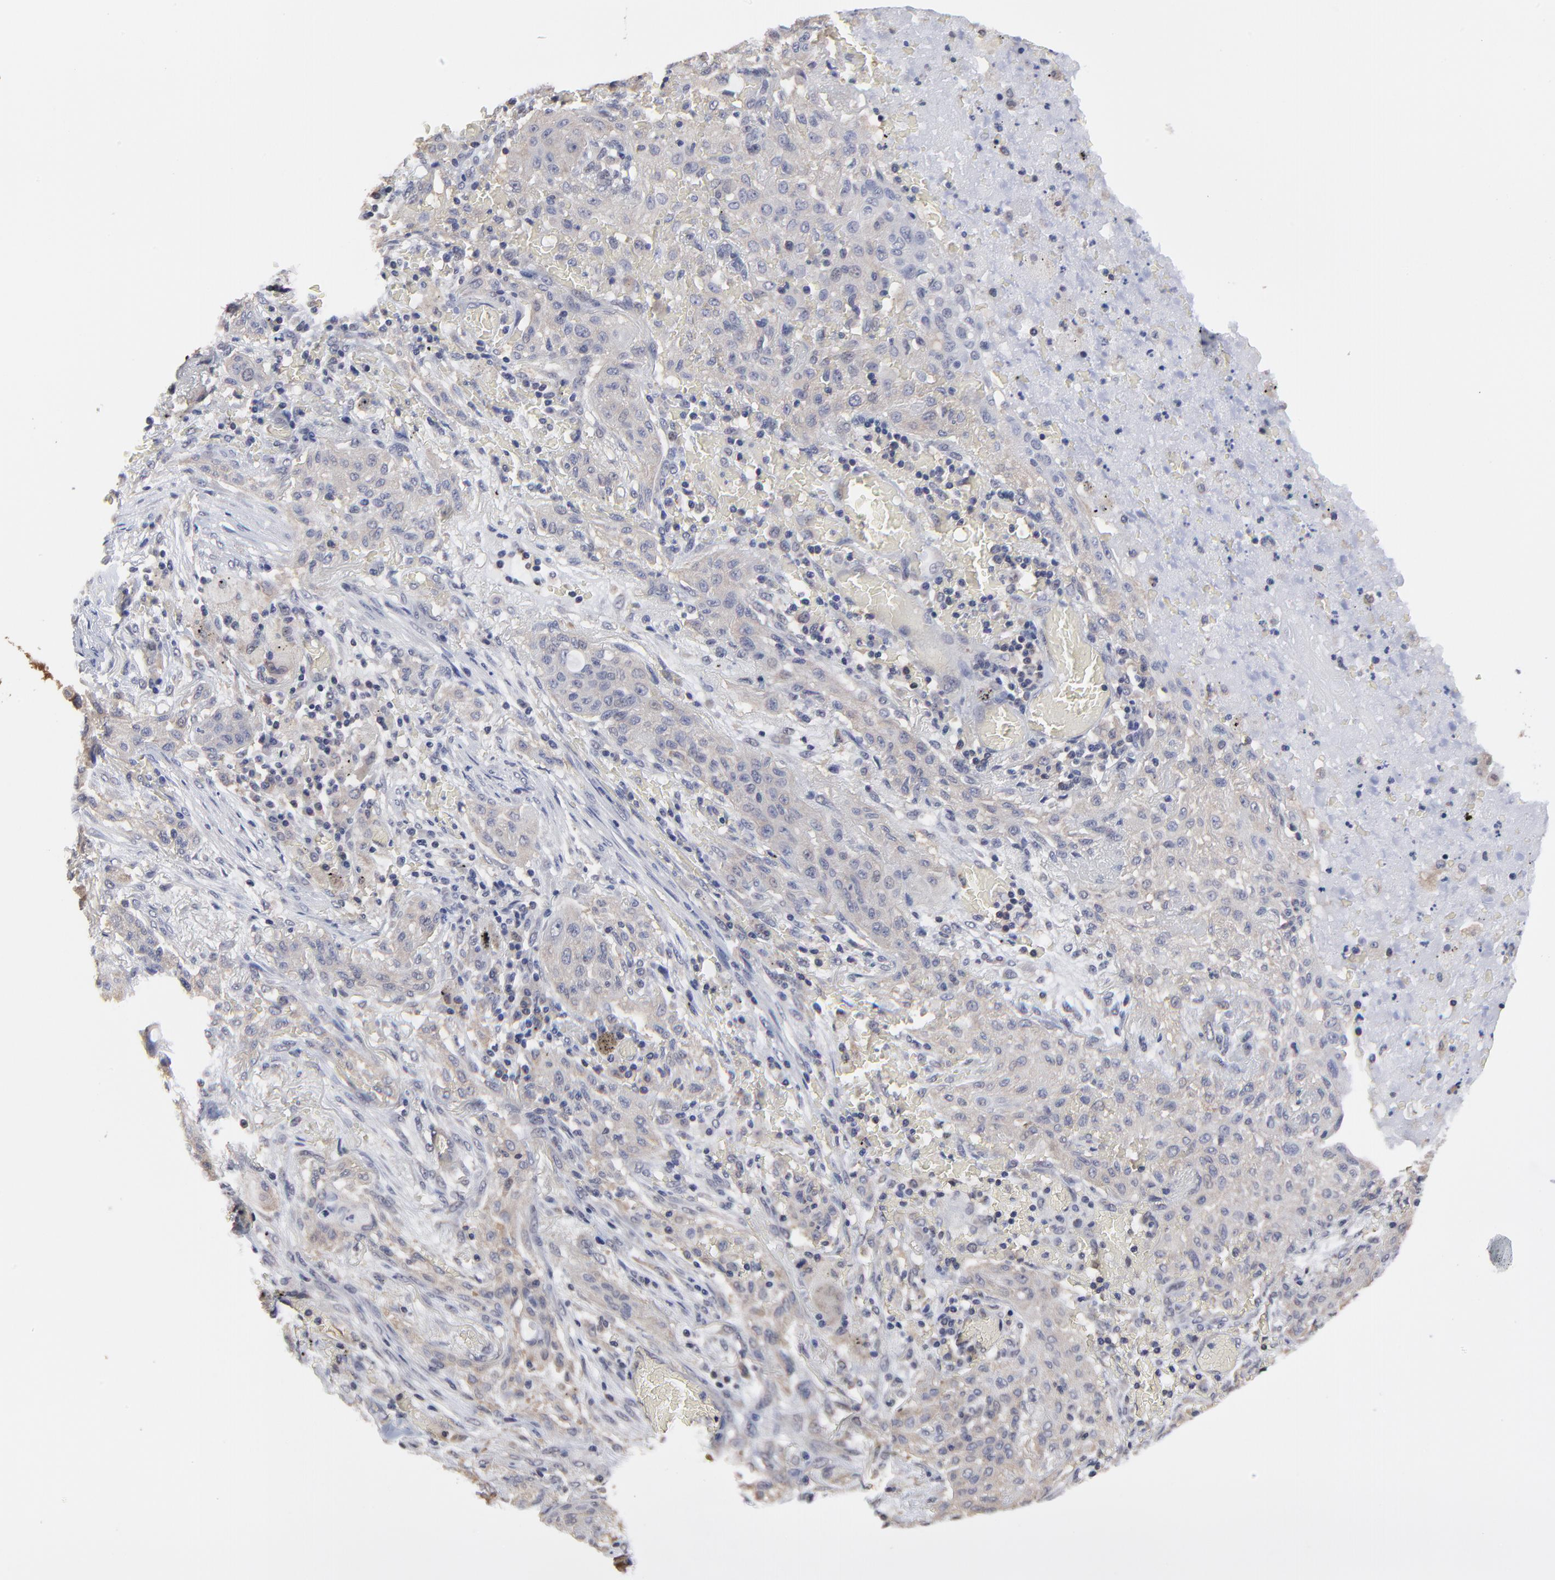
{"staining": {"intensity": "weak", "quantity": "25%-75%", "location": "cytoplasmic/membranous"}, "tissue": "lung cancer", "cell_type": "Tumor cells", "image_type": "cancer", "snomed": [{"axis": "morphology", "description": "Squamous cell carcinoma, NOS"}, {"axis": "topography", "description": "Lung"}], "caption": "Lung cancer stained with immunohistochemistry (IHC) reveals weak cytoplasmic/membranous positivity in about 25%-75% of tumor cells. The staining was performed using DAB (3,3'-diaminobenzidine), with brown indicating positive protein expression. Nuclei are stained blue with hematoxylin.", "gene": "CCT2", "patient": {"sex": "female", "age": 47}}